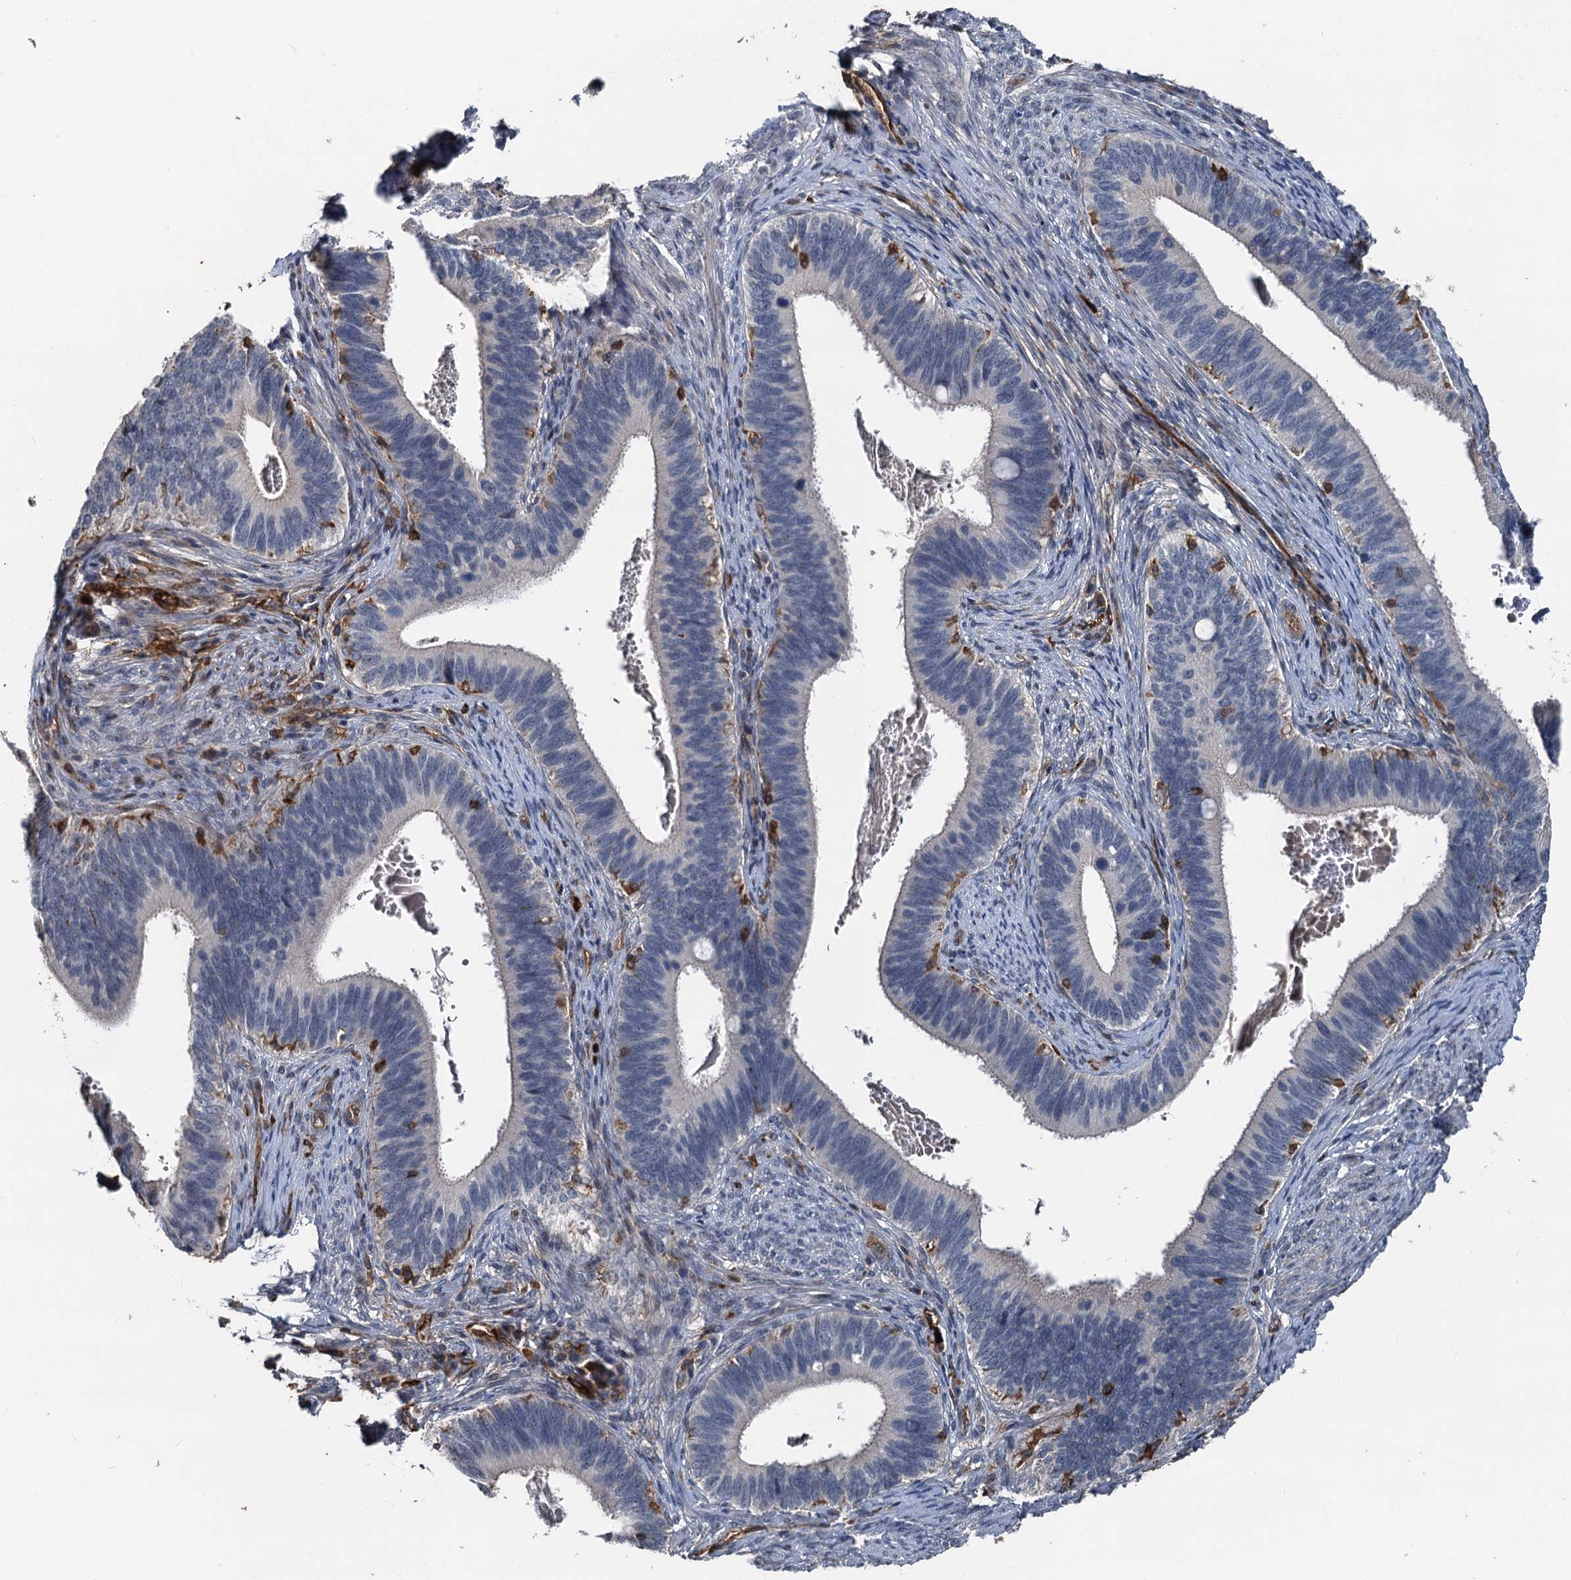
{"staining": {"intensity": "negative", "quantity": "none", "location": "none"}, "tissue": "cervical cancer", "cell_type": "Tumor cells", "image_type": "cancer", "snomed": [{"axis": "morphology", "description": "Adenocarcinoma, NOS"}, {"axis": "topography", "description": "Cervix"}], "caption": "DAB (3,3'-diaminobenzidine) immunohistochemical staining of cervical adenocarcinoma displays no significant positivity in tumor cells.", "gene": "PLEKHO2", "patient": {"sex": "female", "age": 42}}